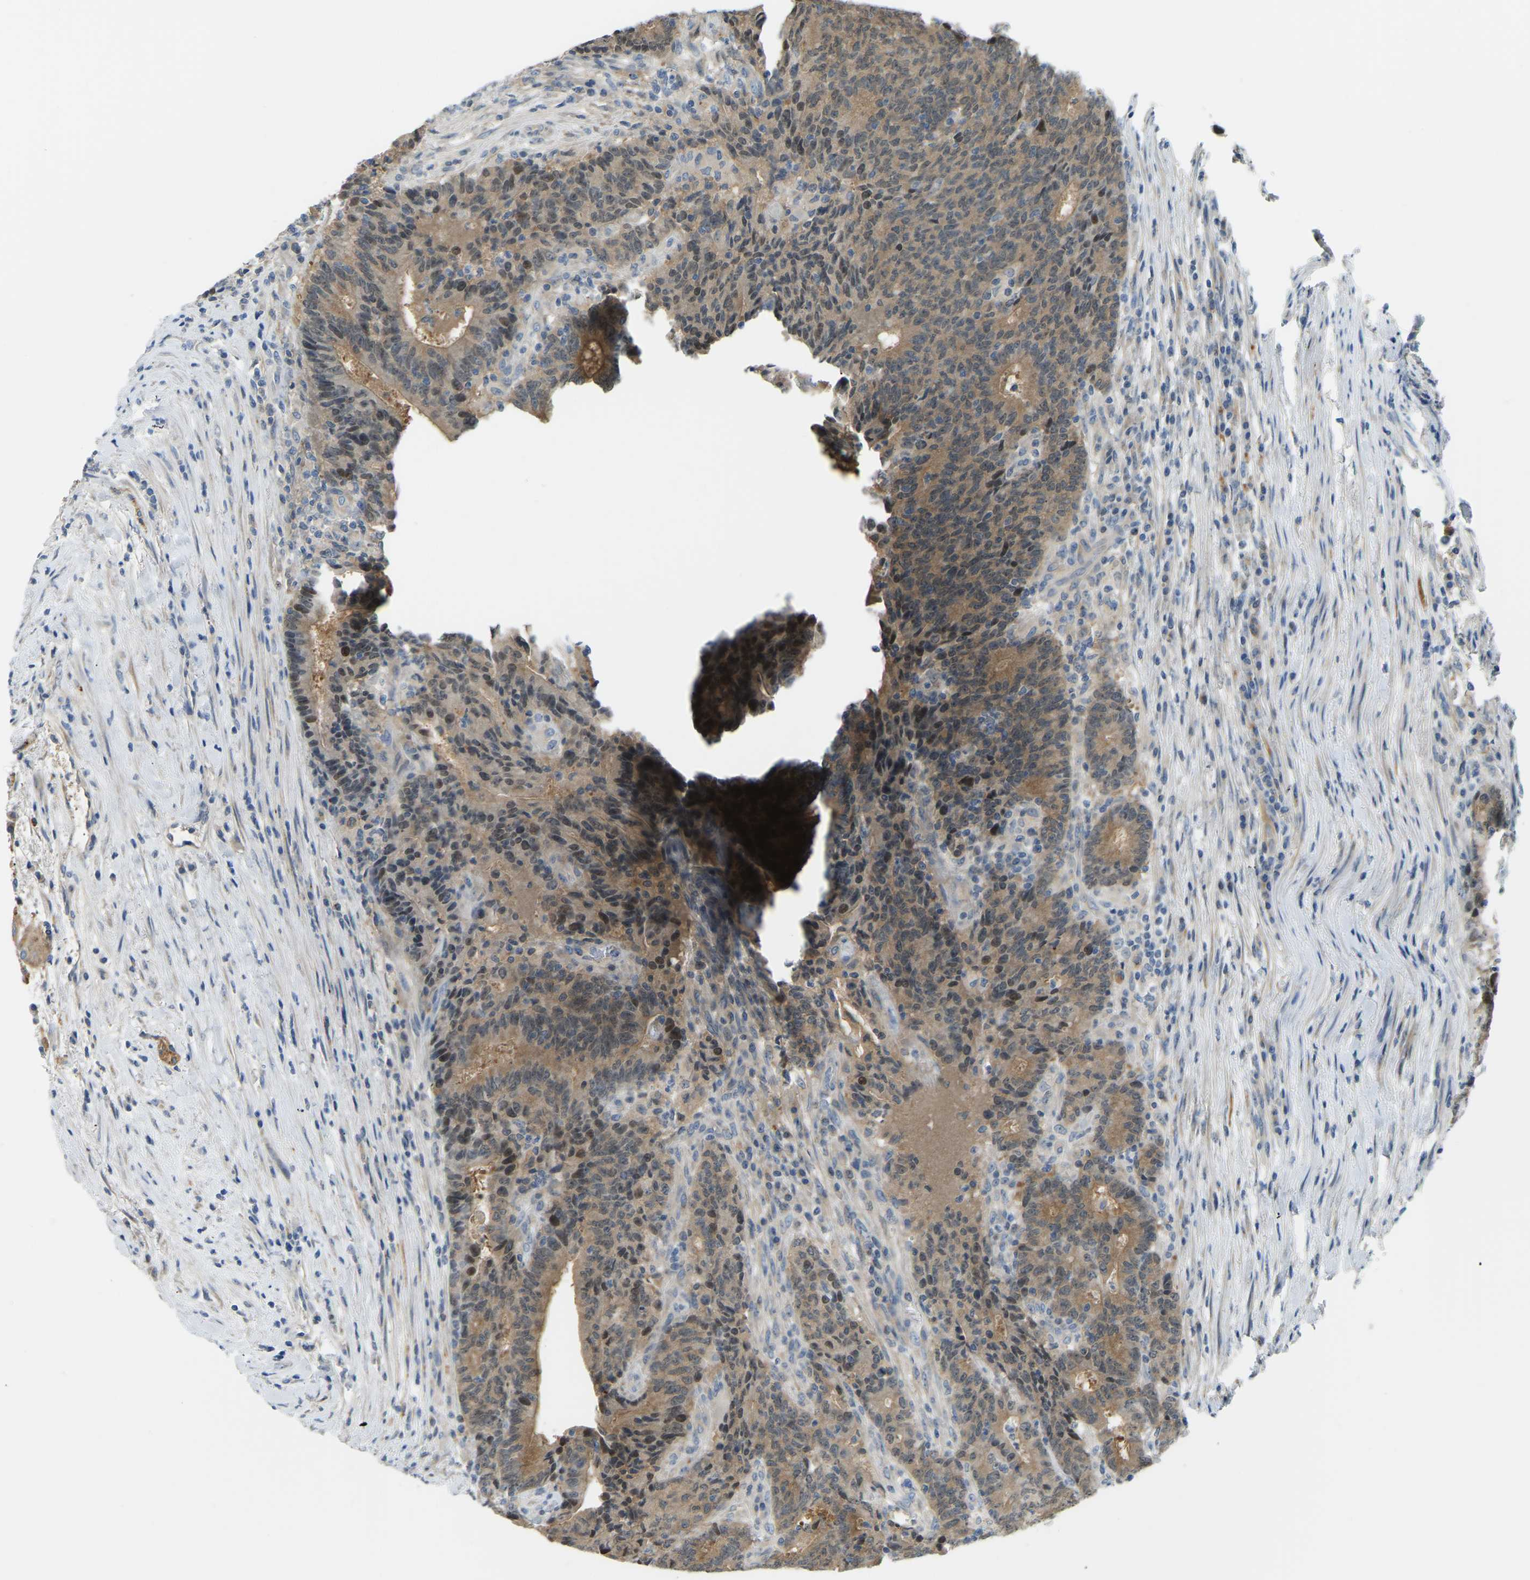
{"staining": {"intensity": "moderate", "quantity": ">75%", "location": "cytoplasmic/membranous"}, "tissue": "colorectal cancer", "cell_type": "Tumor cells", "image_type": "cancer", "snomed": [{"axis": "morphology", "description": "Normal tissue, NOS"}, {"axis": "morphology", "description": "Adenocarcinoma, NOS"}, {"axis": "topography", "description": "Colon"}], "caption": "An image of human colorectal cancer (adenocarcinoma) stained for a protein reveals moderate cytoplasmic/membranous brown staining in tumor cells.", "gene": "NME8", "patient": {"sex": "female", "age": 75}}